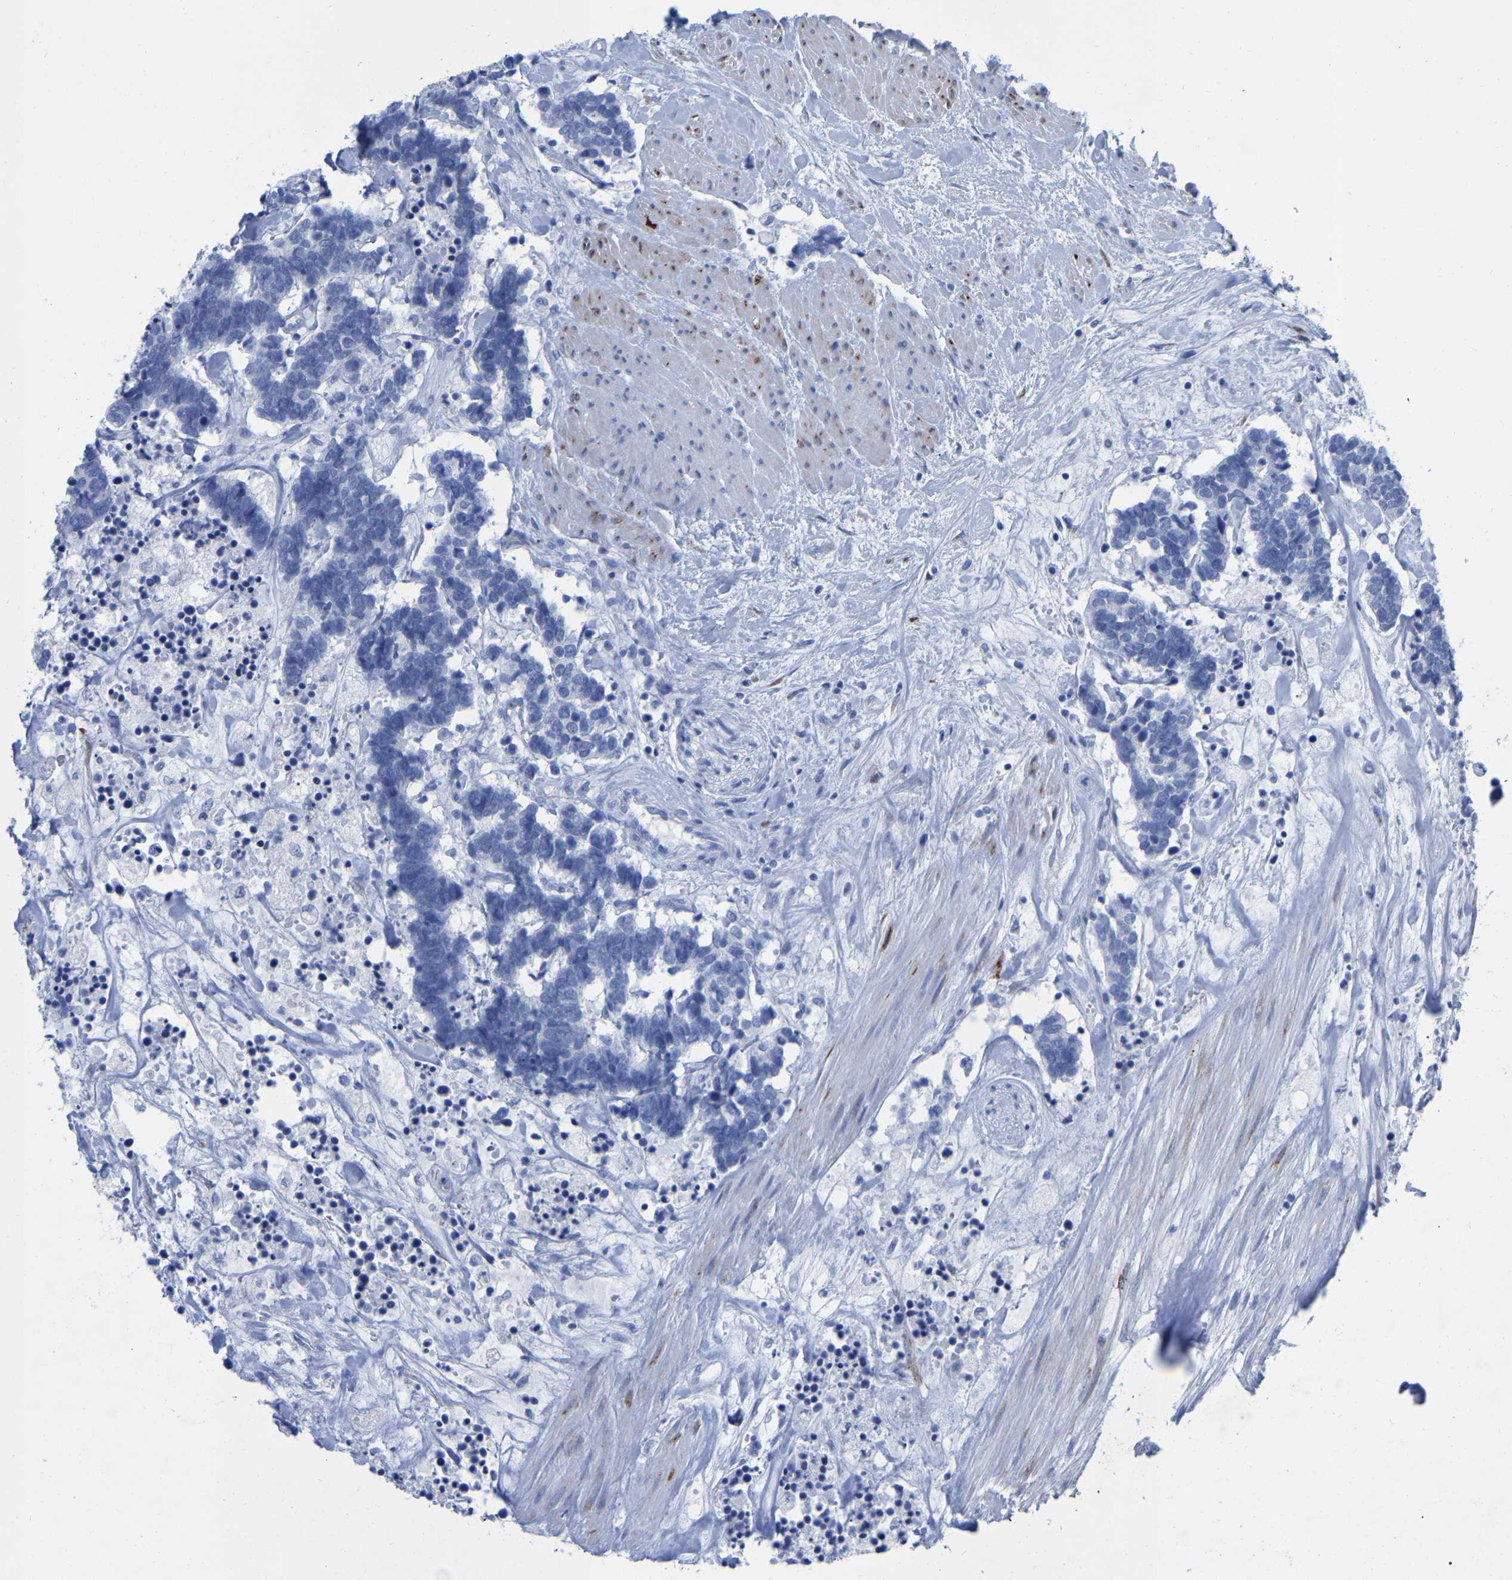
{"staining": {"intensity": "negative", "quantity": "none", "location": "none"}, "tissue": "carcinoid", "cell_type": "Tumor cells", "image_type": "cancer", "snomed": [{"axis": "morphology", "description": "Carcinoma, NOS"}, {"axis": "morphology", "description": "Carcinoid, malignant, NOS"}, {"axis": "topography", "description": "Urinary bladder"}], "caption": "Tumor cells show no significant protein staining in carcinoid. Nuclei are stained in blue.", "gene": "HAPLN1", "patient": {"sex": "male", "age": 57}}